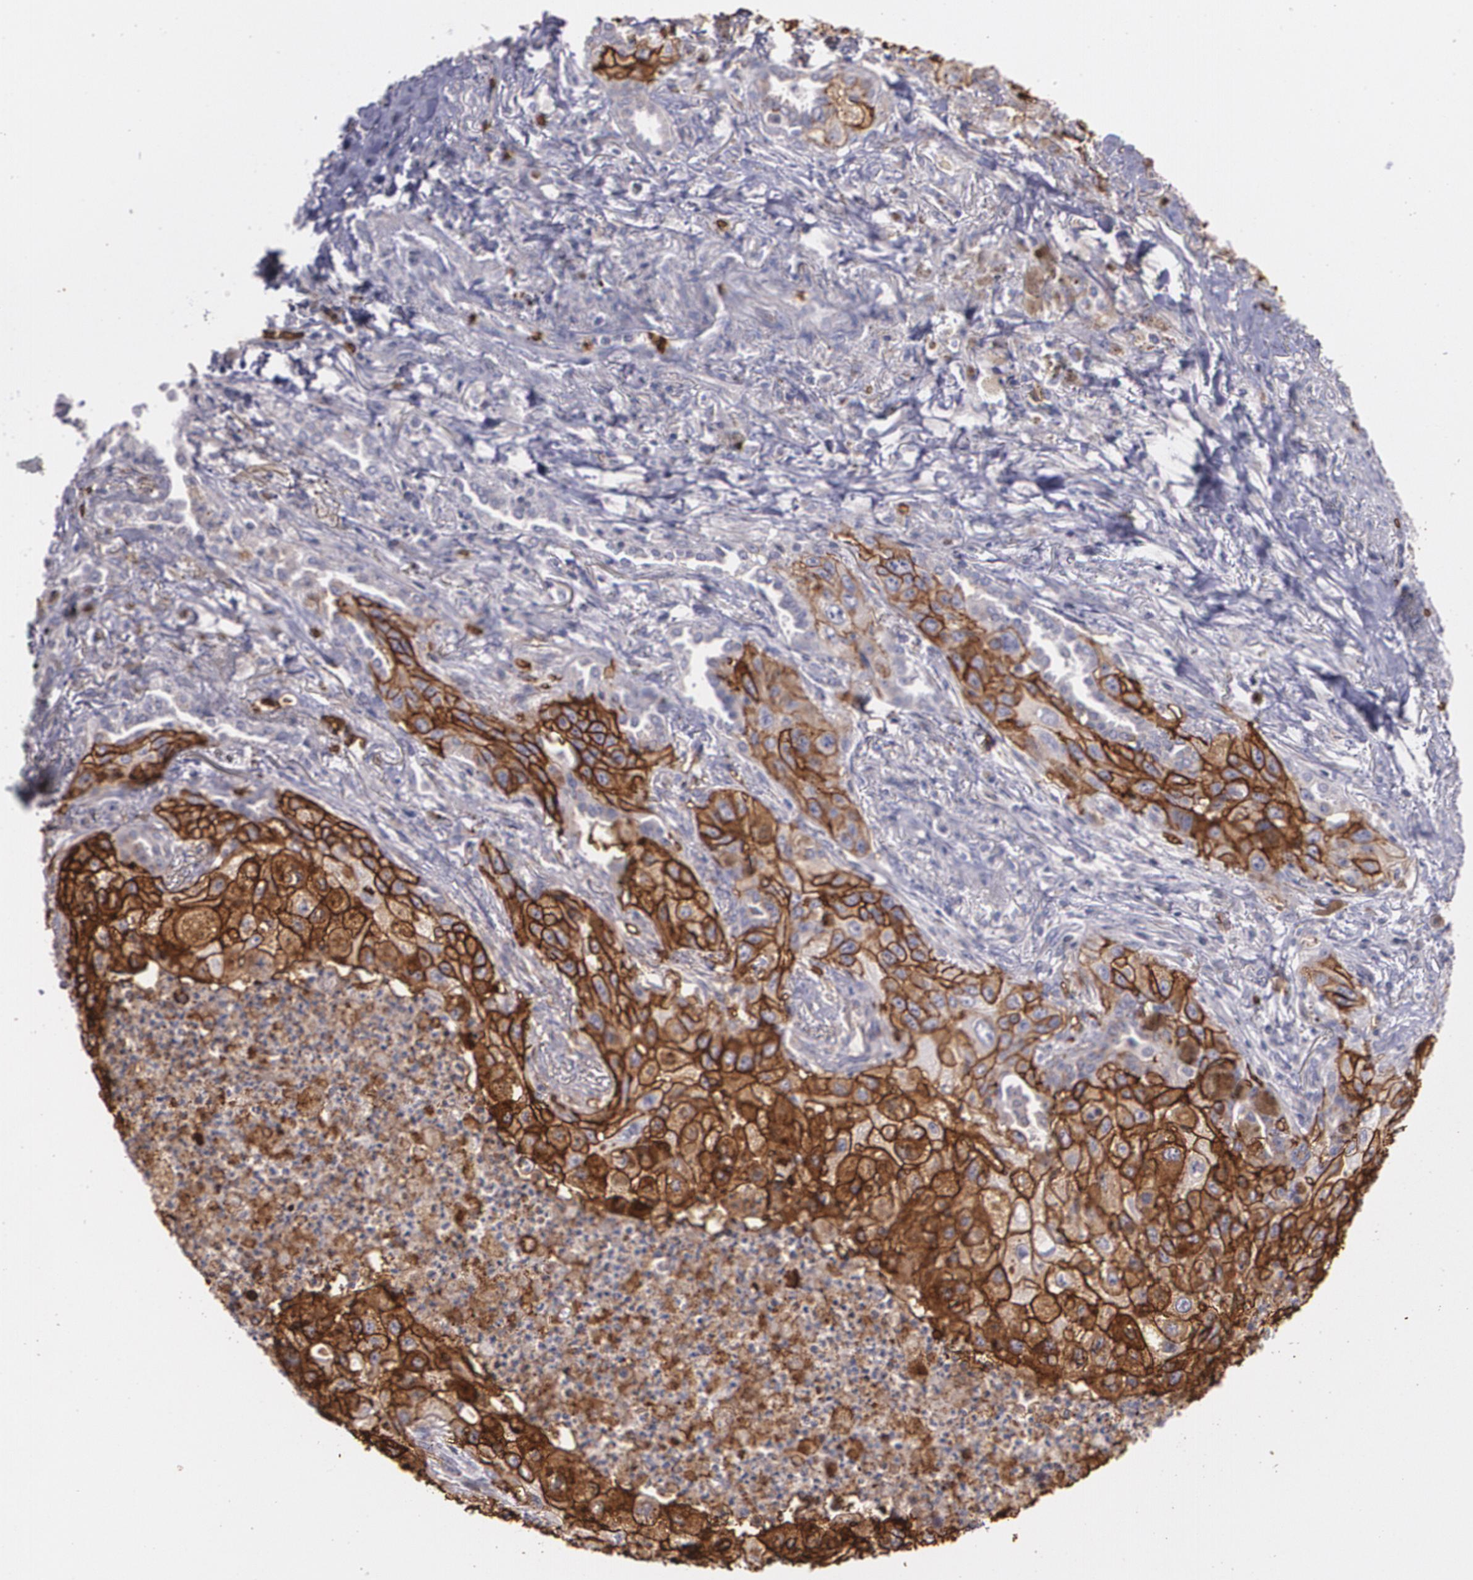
{"staining": {"intensity": "strong", "quantity": ">75%", "location": "cytoplasmic/membranous"}, "tissue": "lung cancer", "cell_type": "Tumor cells", "image_type": "cancer", "snomed": [{"axis": "morphology", "description": "Squamous cell carcinoma, NOS"}, {"axis": "topography", "description": "Lung"}], "caption": "A brown stain labels strong cytoplasmic/membranous staining of a protein in human lung squamous cell carcinoma tumor cells.", "gene": "SLC2A1", "patient": {"sex": "male", "age": 71}}